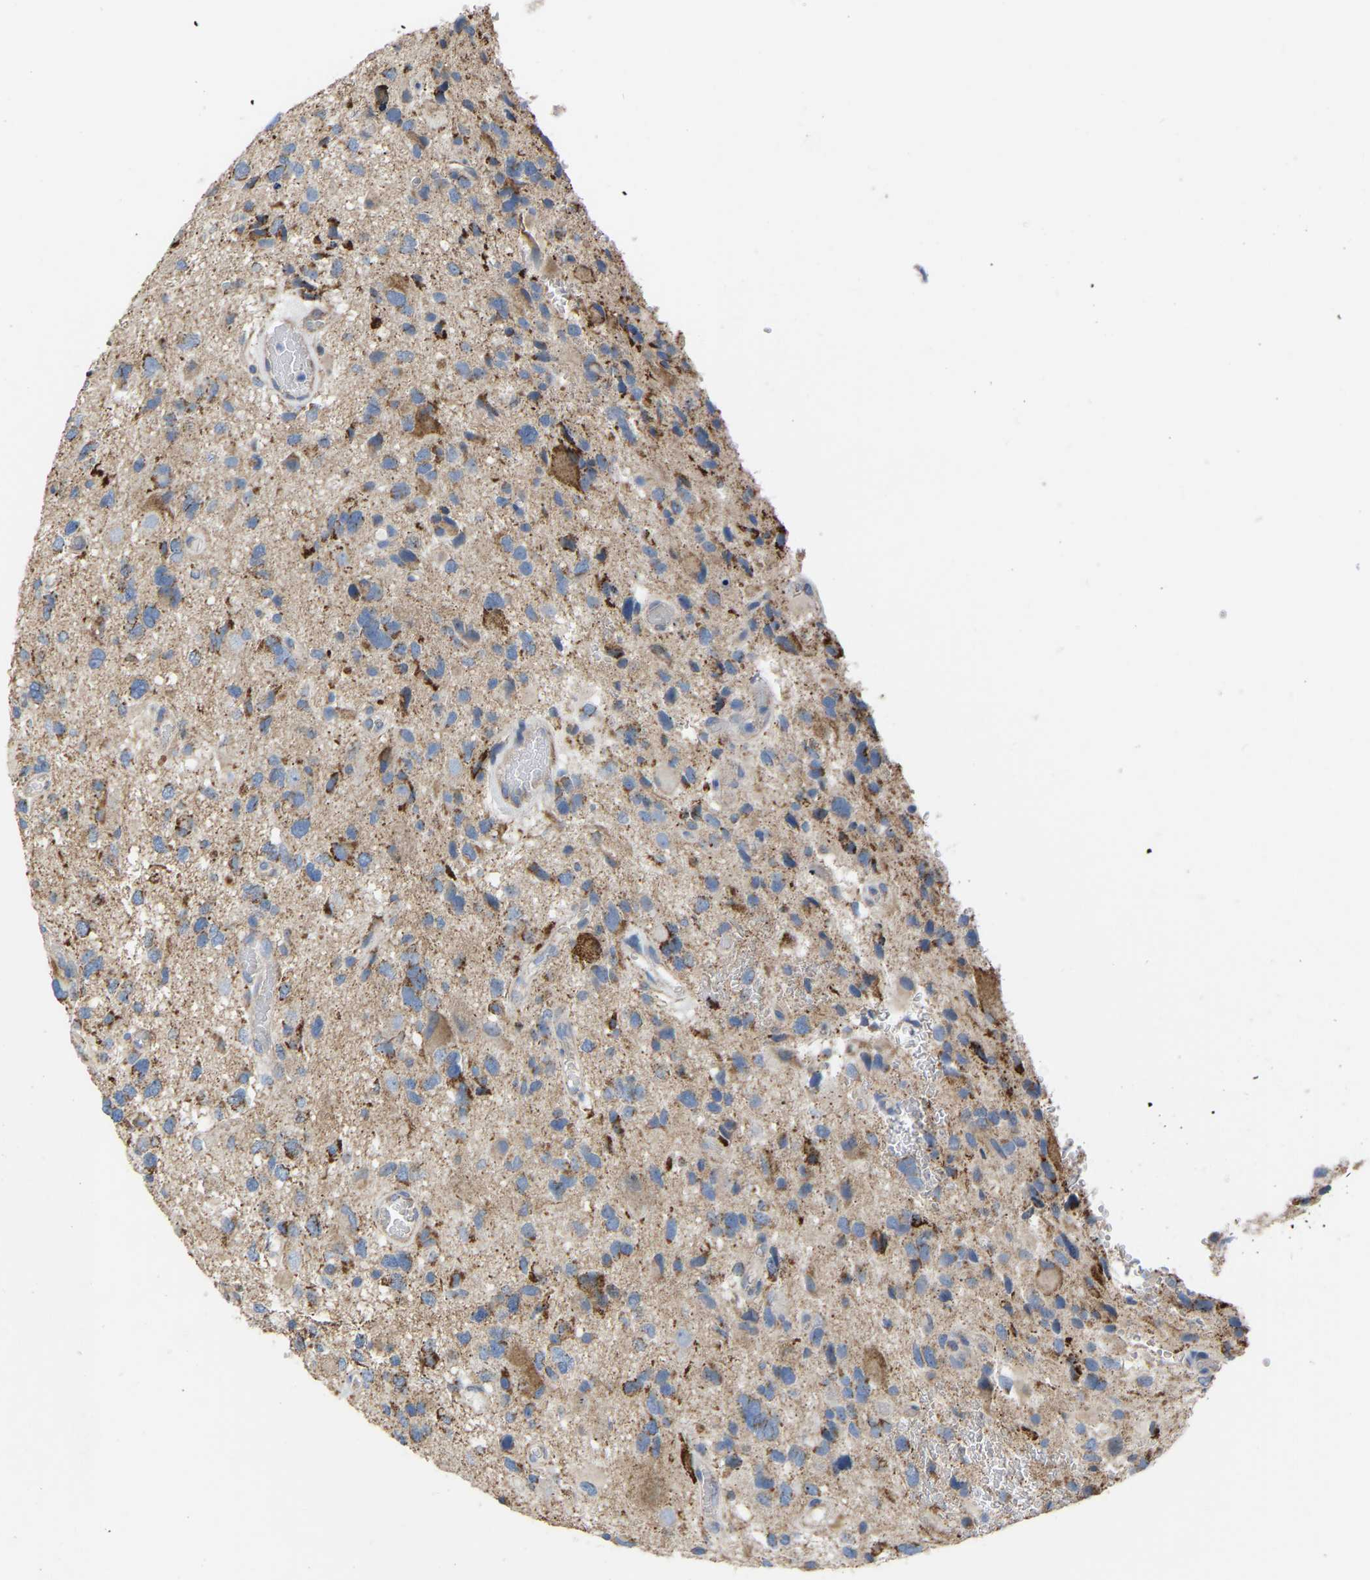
{"staining": {"intensity": "weak", "quantity": ">75%", "location": "cytoplasmic/membranous"}, "tissue": "glioma", "cell_type": "Tumor cells", "image_type": "cancer", "snomed": [{"axis": "morphology", "description": "Glioma, malignant, High grade"}, {"axis": "topography", "description": "Brain"}], "caption": "This histopathology image exhibits IHC staining of malignant glioma (high-grade), with low weak cytoplasmic/membranous positivity in about >75% of tumor cells.", "gene": "BCL10", "patient": {"sex": "male", "age": 33}}